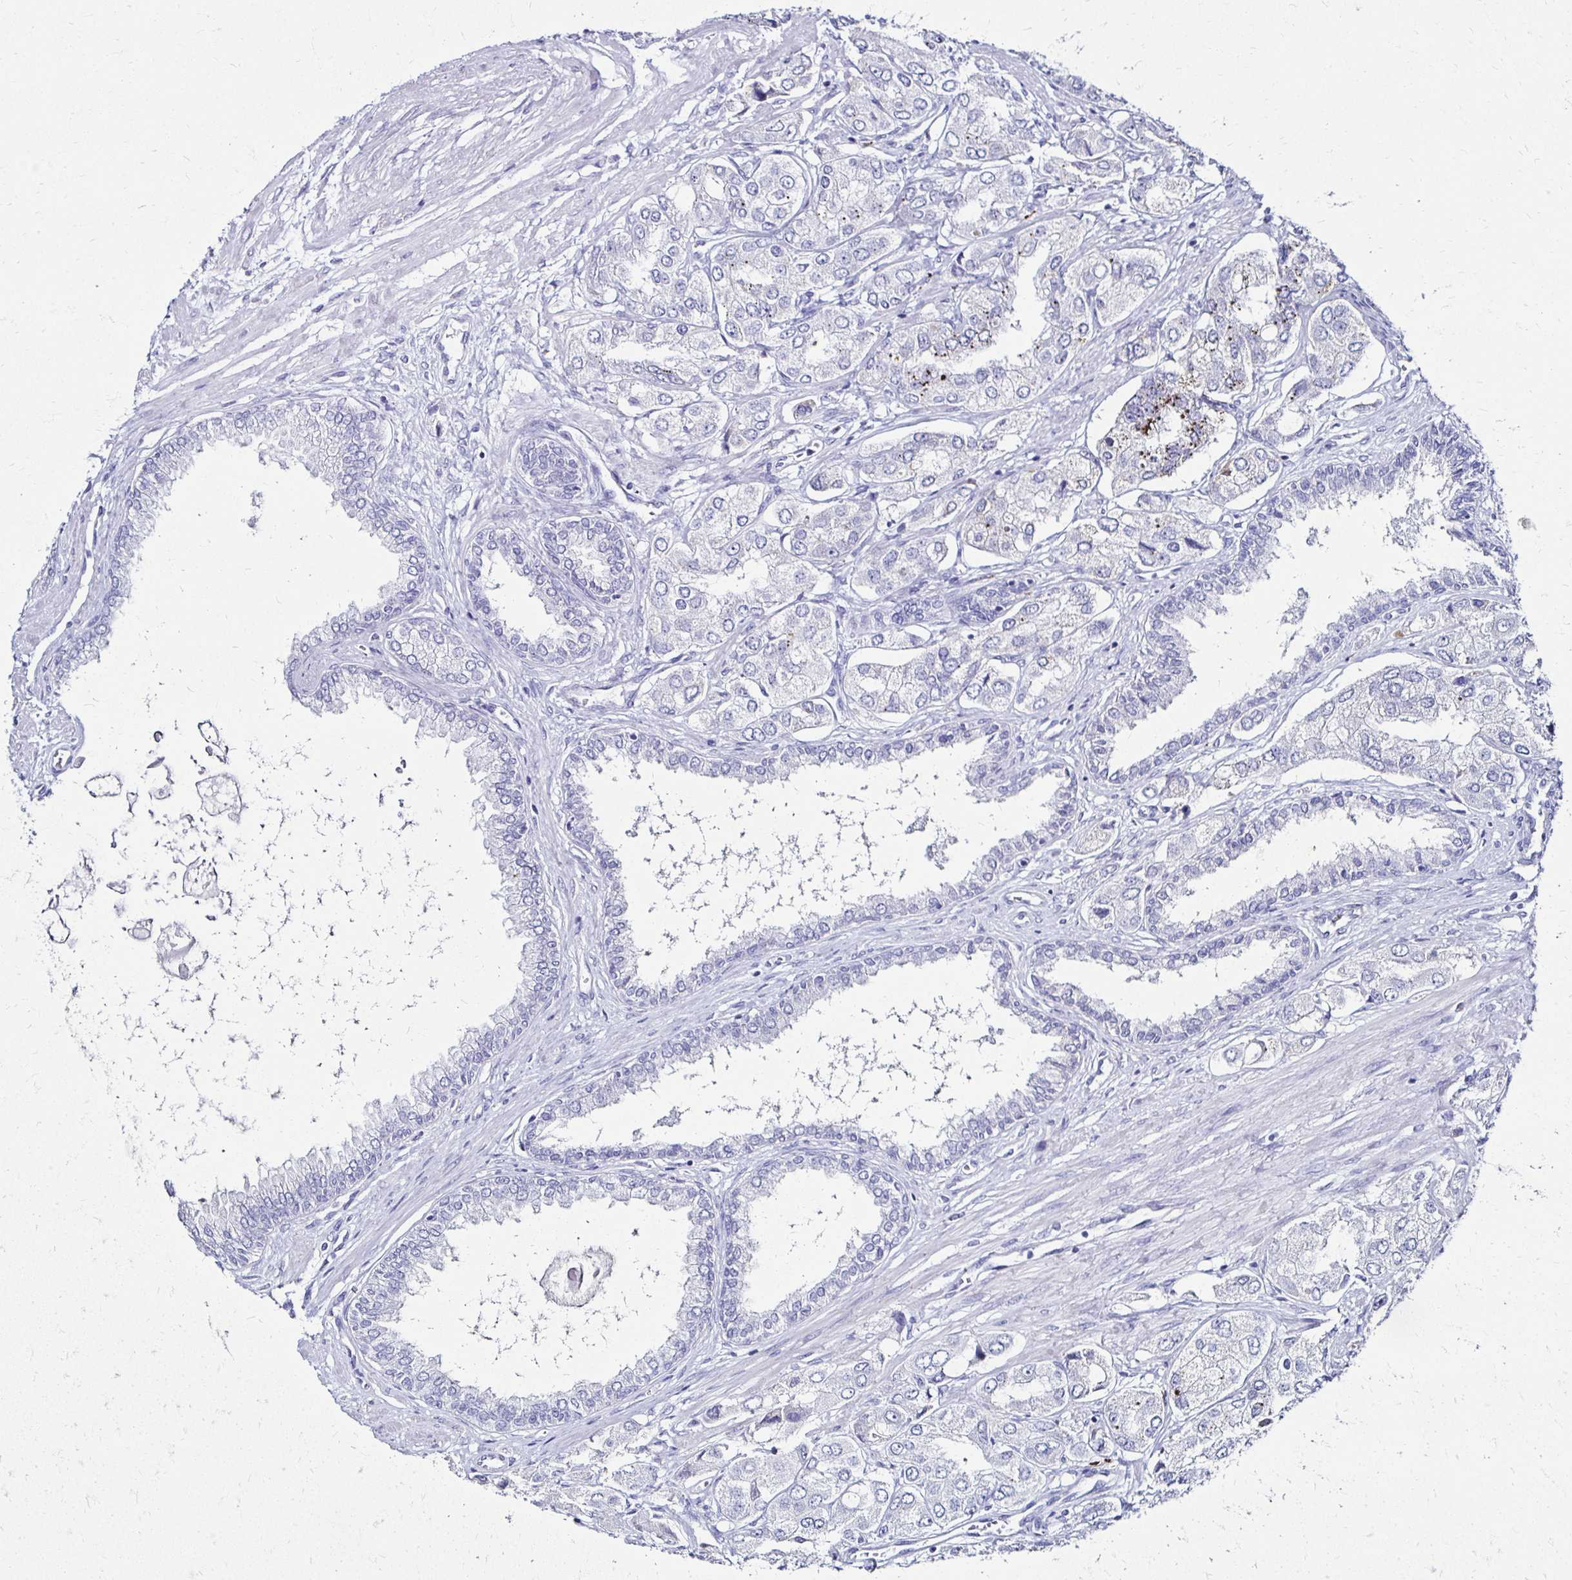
{"staining": {"intensity": "strong", "quantity": "<25%", "location": "cytoplasmic/membranous"}, "tissue": "prostate cancer", "cell_type": "Tumor cells", "image_type": "cancer", "snomed": [{"axis": "morphology", "description": "Adenocarcinoma, Low grade"}, {"axis": "topography", "description": "Prostate"}], "caption": "Protein expression analysis of prostate adenocarcinoma (low-grade) reveals strong cytoplasmic/membranous positivity in approximately <25% of tumor cells.", "gene": "KCNT1", "patient": {"sex": "male", "age": 69}}